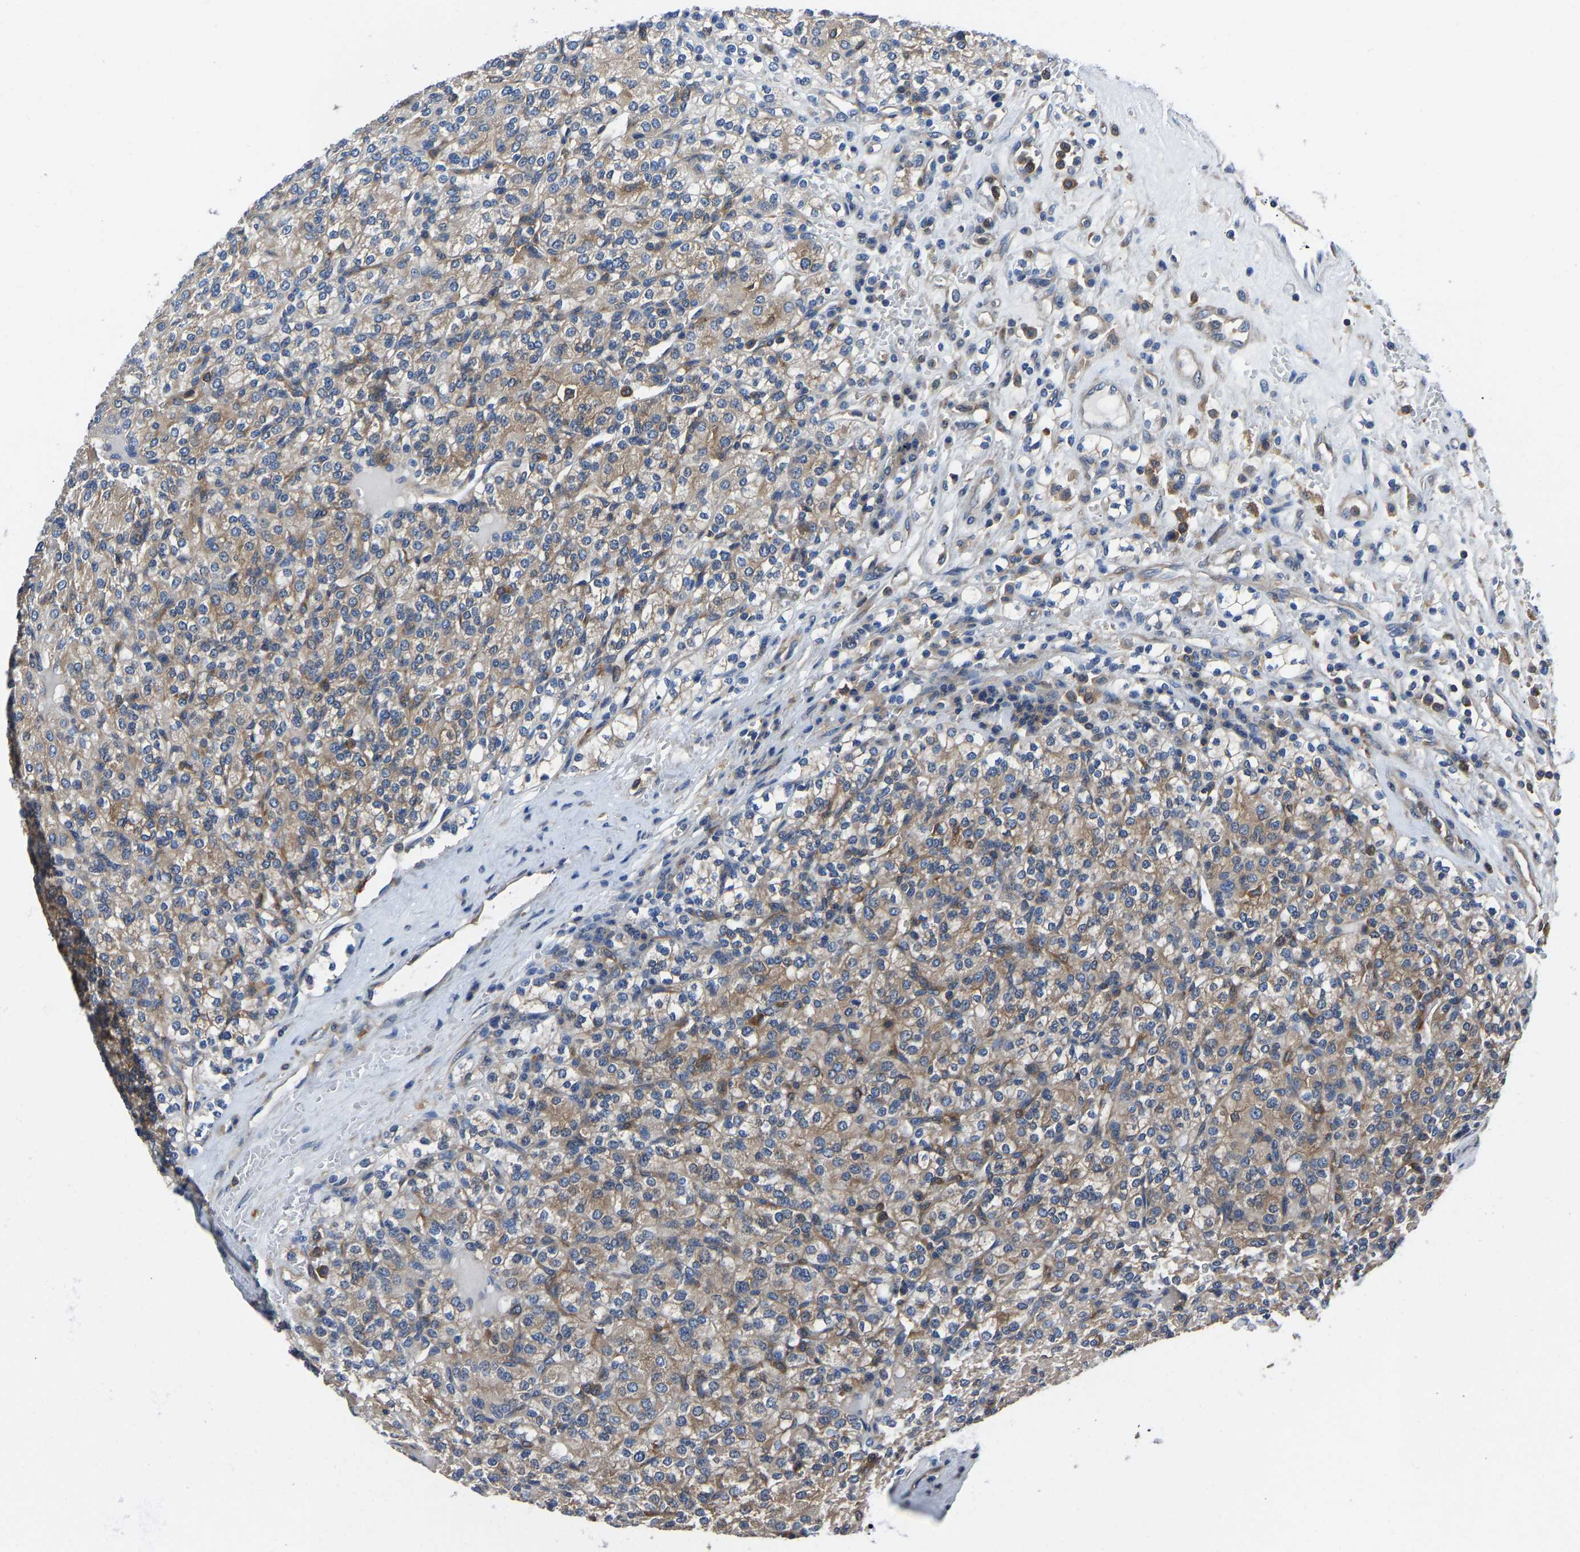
{"staining": {"intensity": "moderate", "quantity": ">75%", "location": "cytoplasmic/membranous"}, "tissue": "renal cancer", "cell_type": "Tumor cells", "image_type": "cancer", "snomed": [{"axis": "morphology", "description": "Adenocarcinoma, NOS"}, {"axis": "topography", "description": "Kidney"}], "caption": "This photomicrograph exhibits IHC staining of renal cancer, with medium moderate cytoplasmic/membranous expression in about >75% of tumor cells.", "gene": "PRKAR1A", "patient": {"sex": "male", "age": 77}}